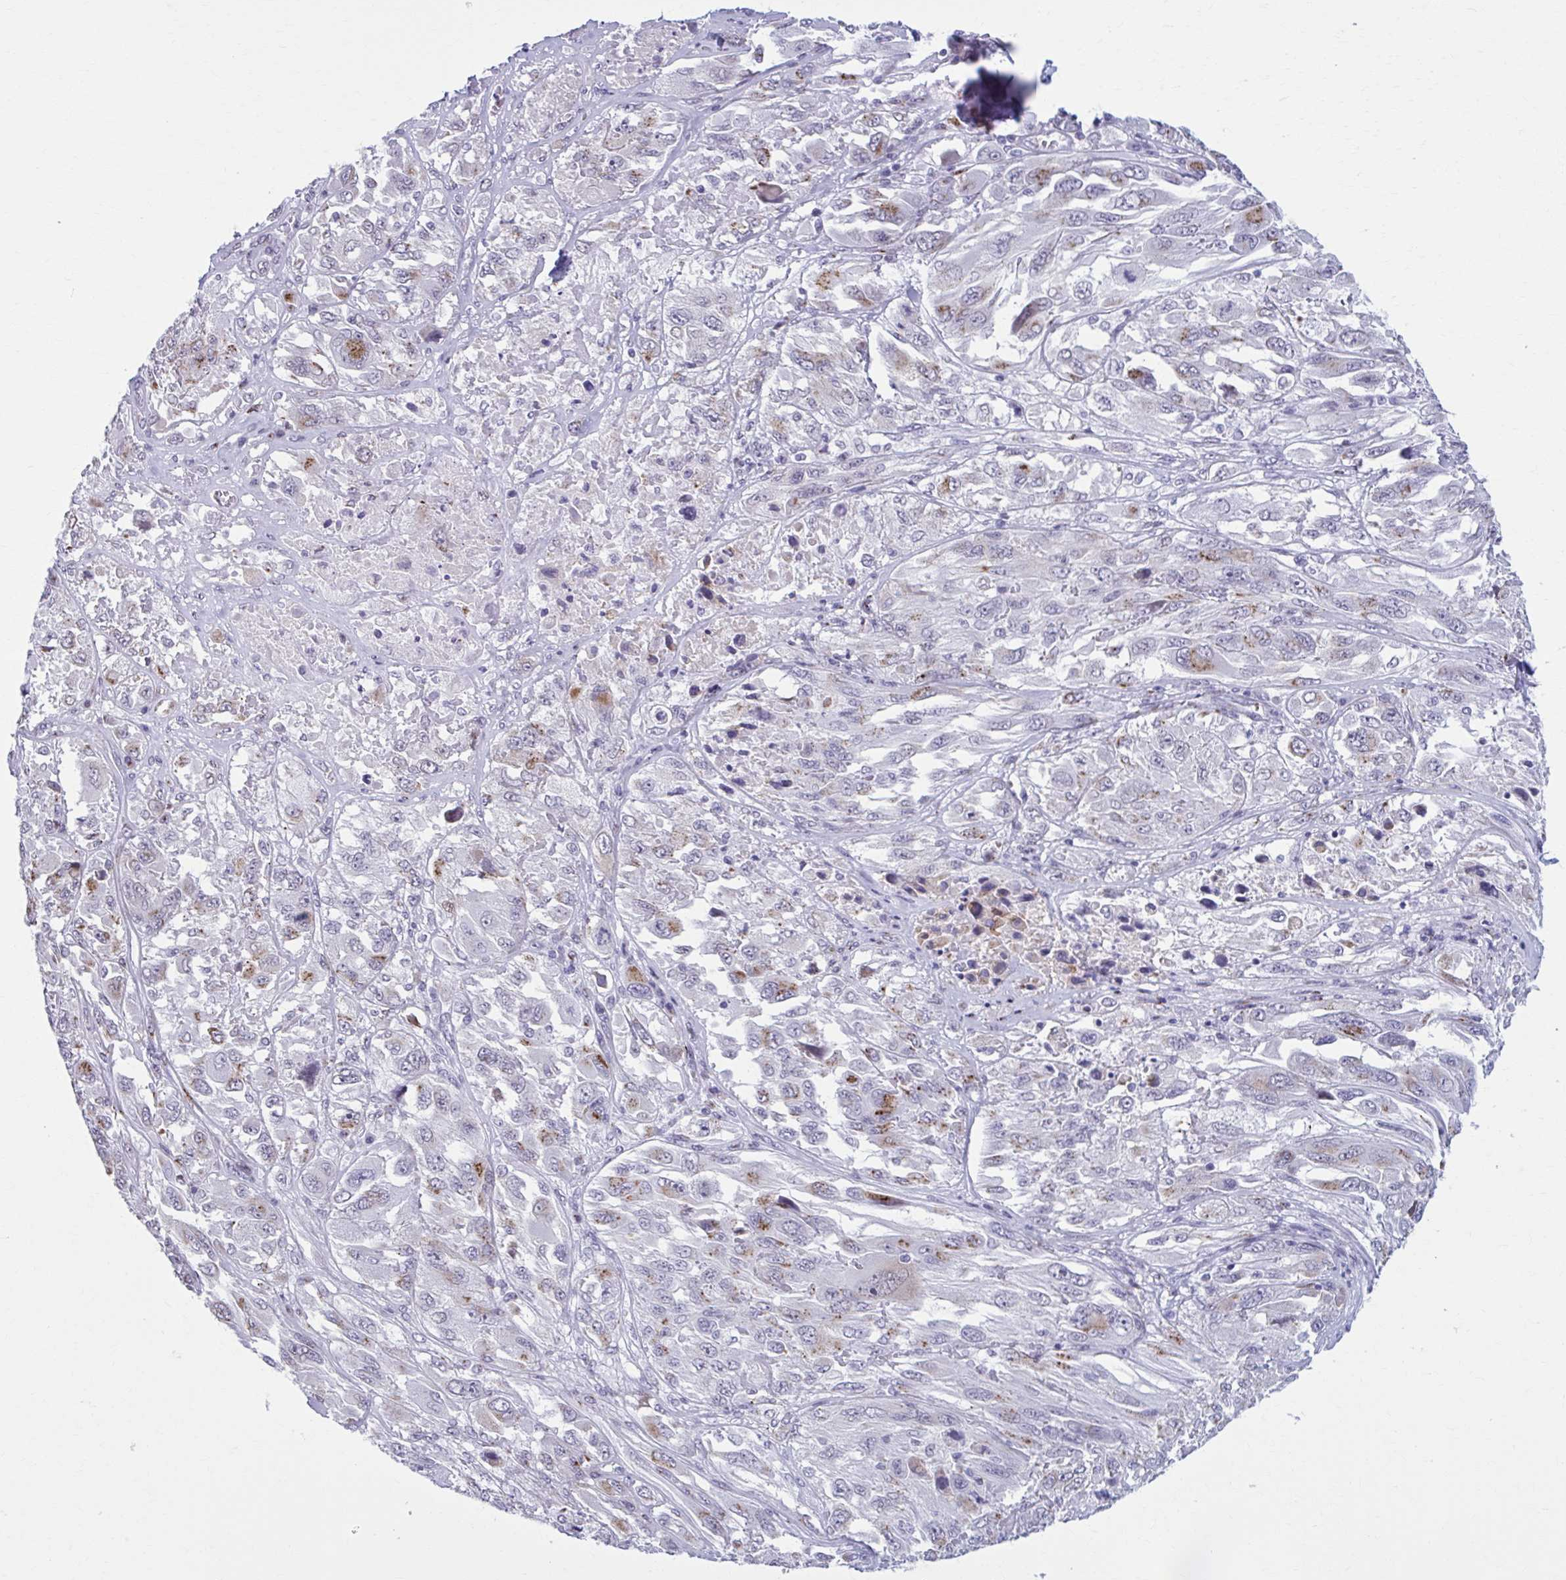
{"staining": {"intensity": "moderate", "quantity": "25%-75%", "location": "cytoplasmic/membranous"}, "tissue": "melanoma", "cell_type": "Tumor cells", "image_type": "cancer", "snomed": [{"axis": "morphology", "description": "Malignant melanoma, NOS"}, {"axis": "topography", "description": "Skin"}], "caption": "Tumor cells exhibit medium levels of moderate cytoplasmic/membranous staining in approximately 25%-75% of cells in human melanoma.", "gene": "ZNF682", "patient": {"sex": "female", "age": 91}}